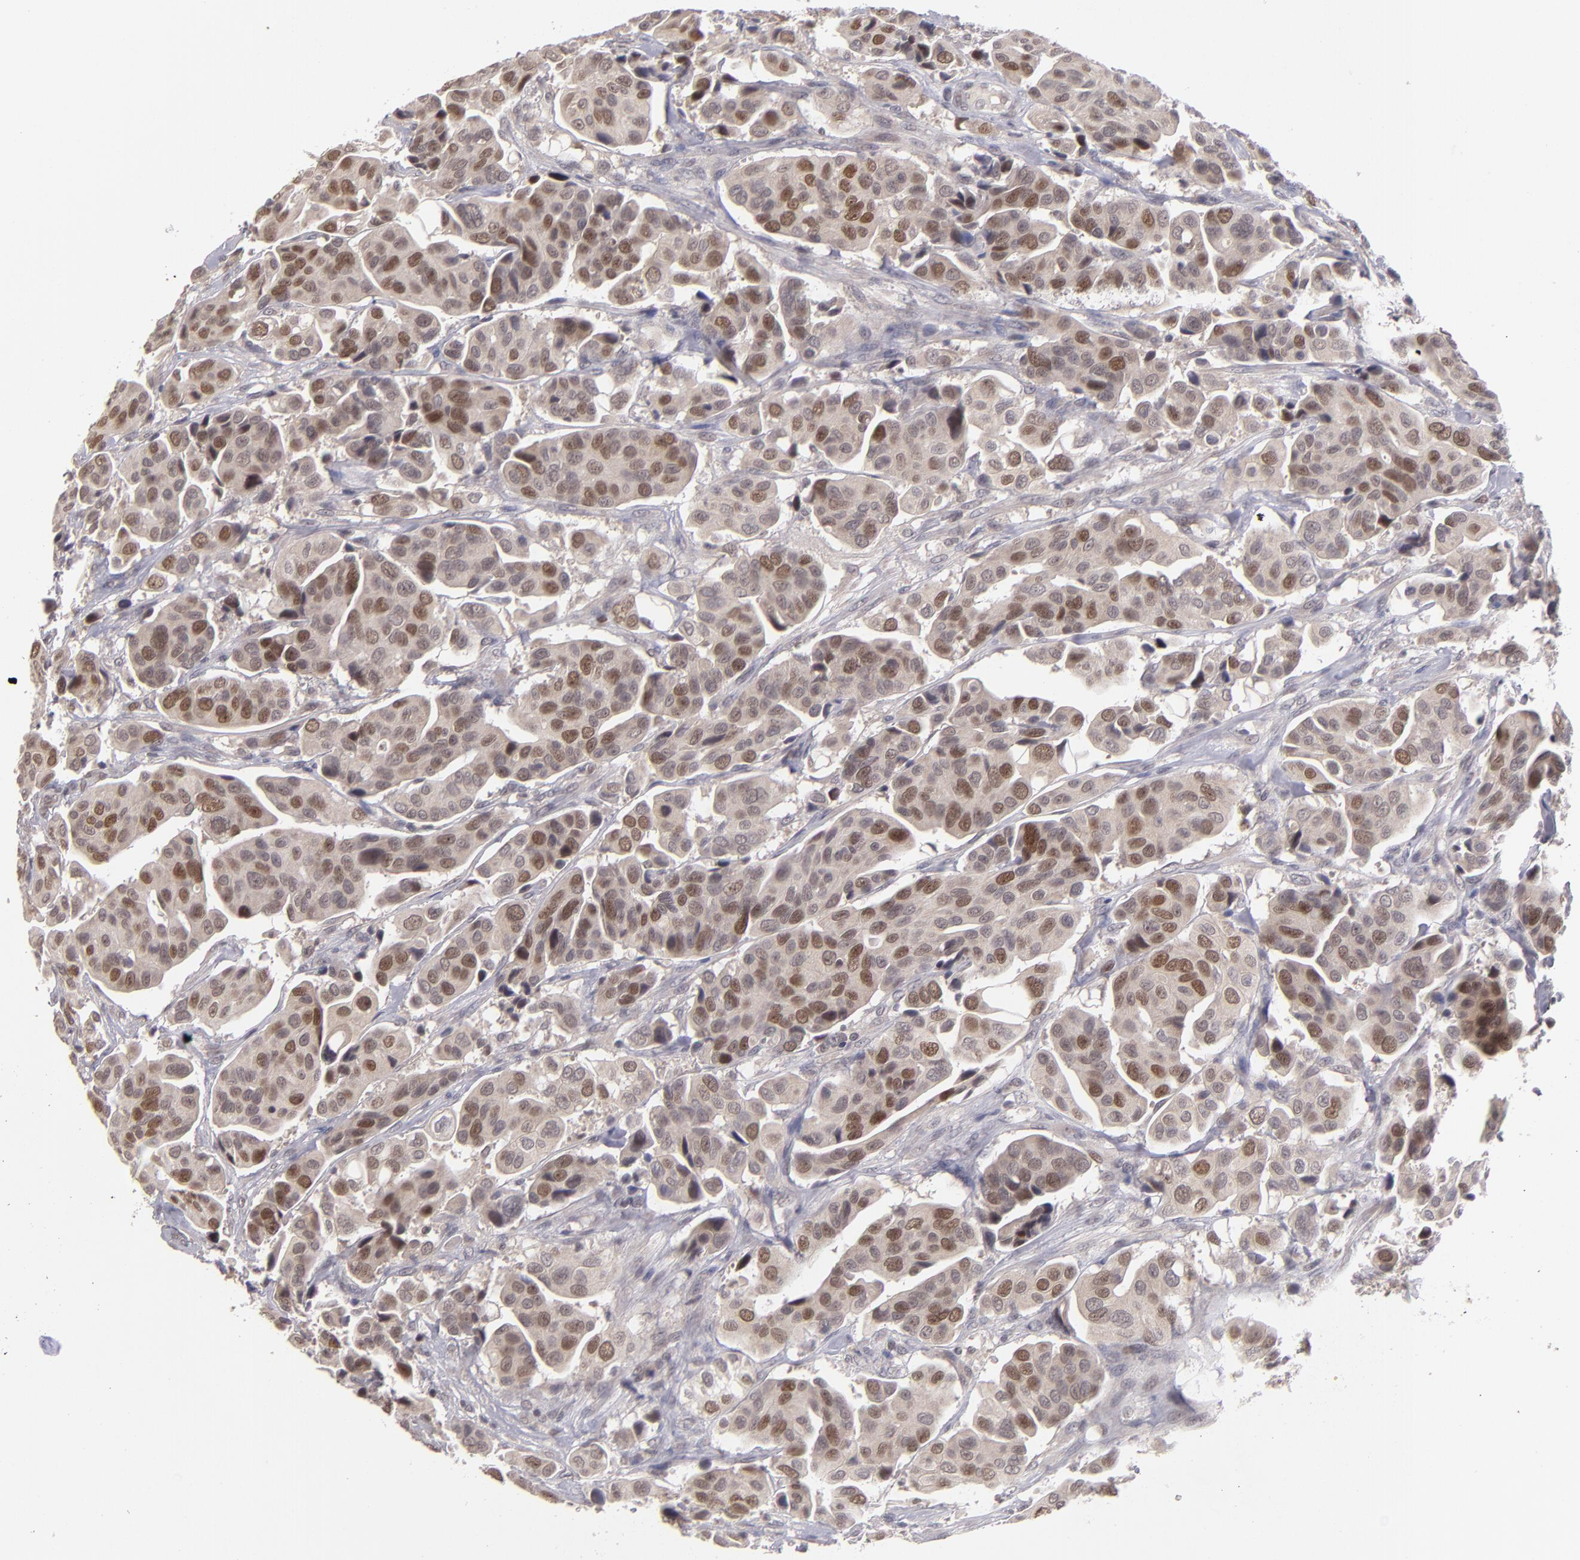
{"staining": {"intensity": "moderate", "quantity": "25%-75%", "location": "nuclear"}, "tissue": "urothelial cancer", "cell_type": "Tumor cells", "image_type": "cancer", "snomed": [{"axis": "morphology", "description": "Adenocarcinoma, NOS"}, {"axis": "topography", "description": "Urinary bladder"}], "caption": "Moderate nuclear expression for a protein is seen in about 25%-75% of tumor cells of adenocarcinoma using immunohistochemistry (IHC).", "gene": "CDC7", "patient": {"sex": "male", "age": 61}}